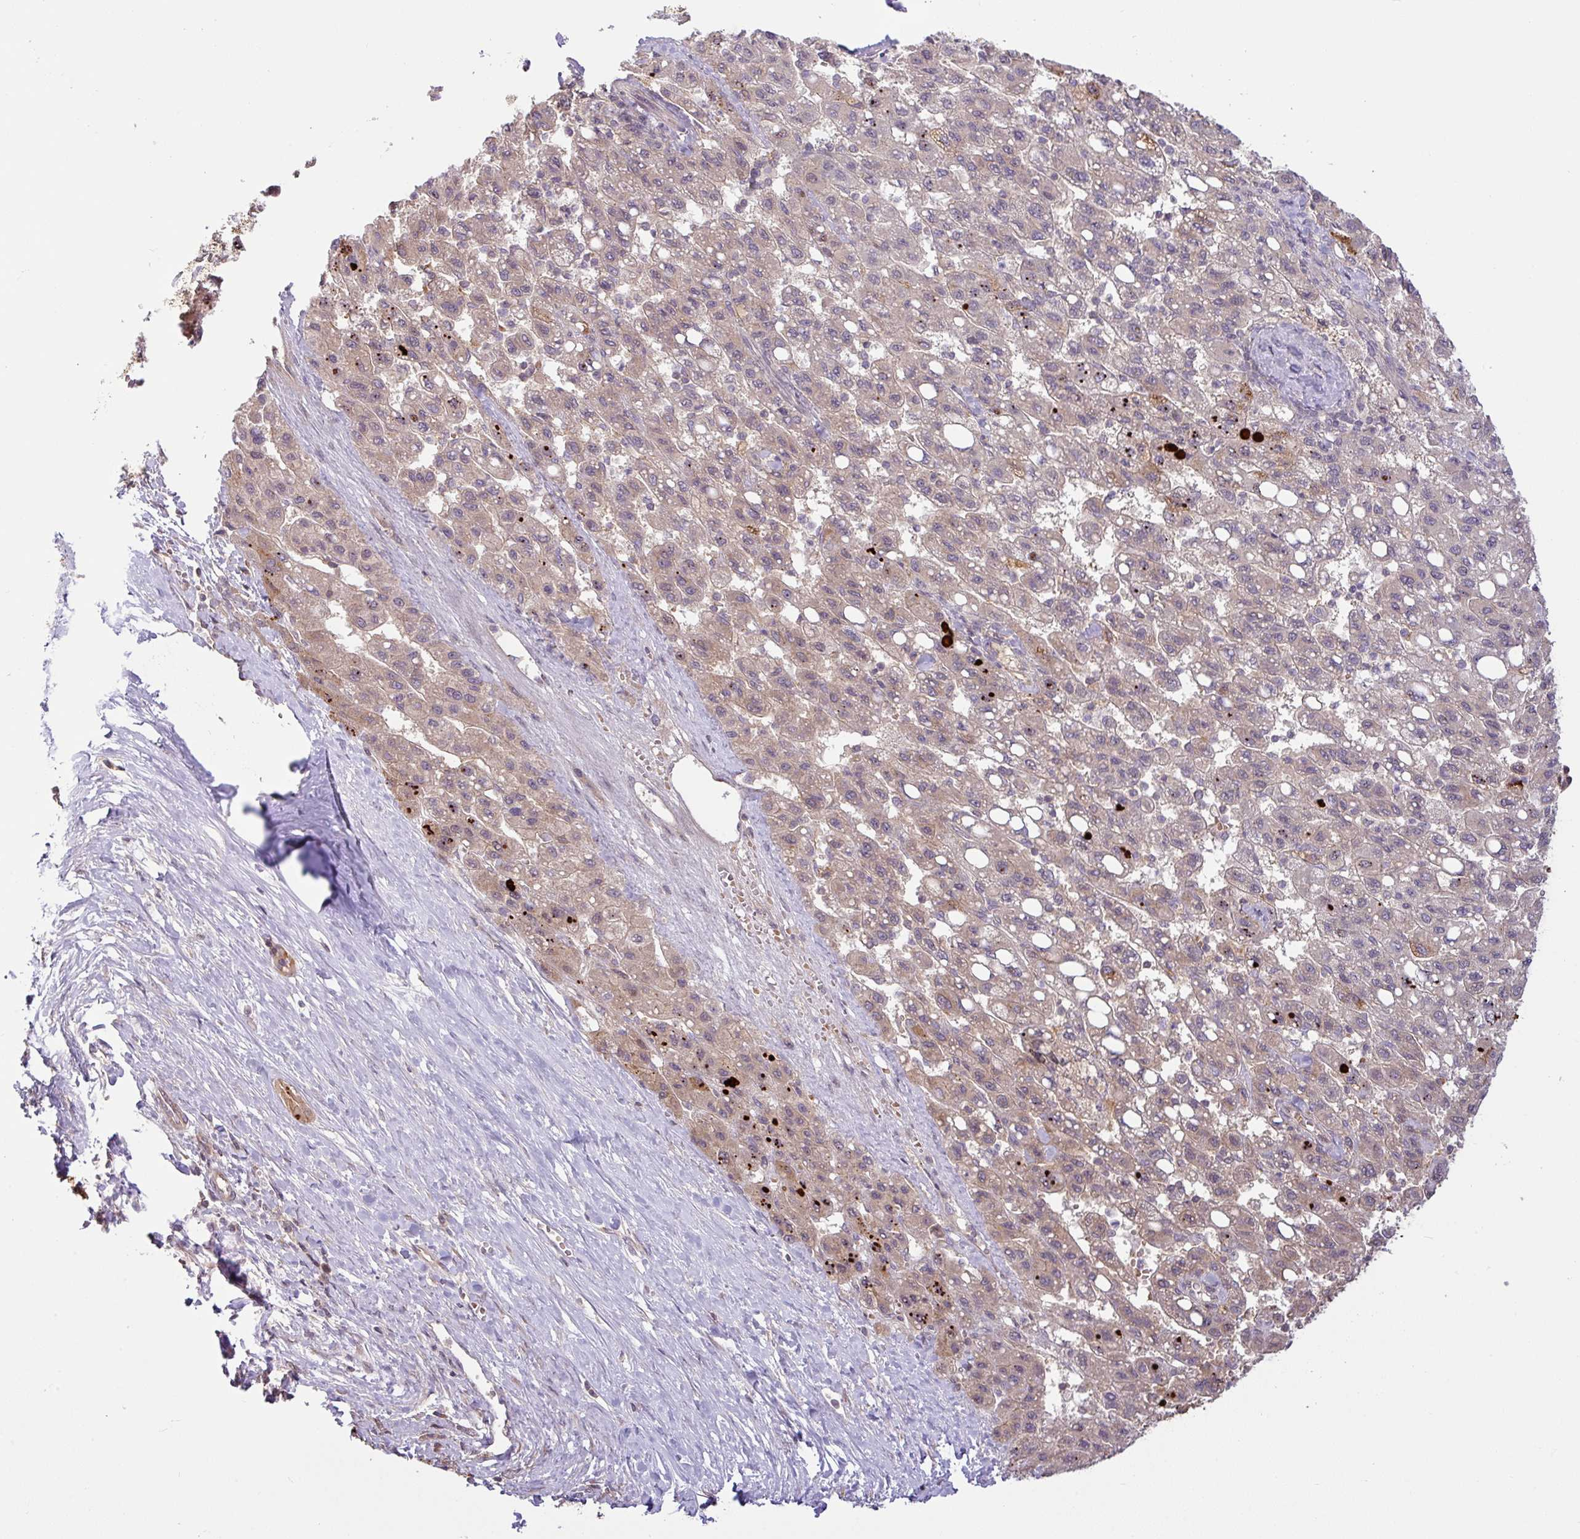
{"staining": {"intensity": "negative", "quantity": "none", "location": "none"}, "tissue": "liver cancer", "cell_type": "Tumor cells", "image_type": "cancer", "snomed": [{"axis": "morphology", "description": "Carcinoma, Hepatocellular, NOS"}, {"axis": "topography", "description": "Liver"}], "caption": "Human hepatocellular carcinoma (liver) stained for a protein using IHC displays no expression in tumor cells.", "gene": "SHB", "patient": {"sex": "female", "age": 82}}